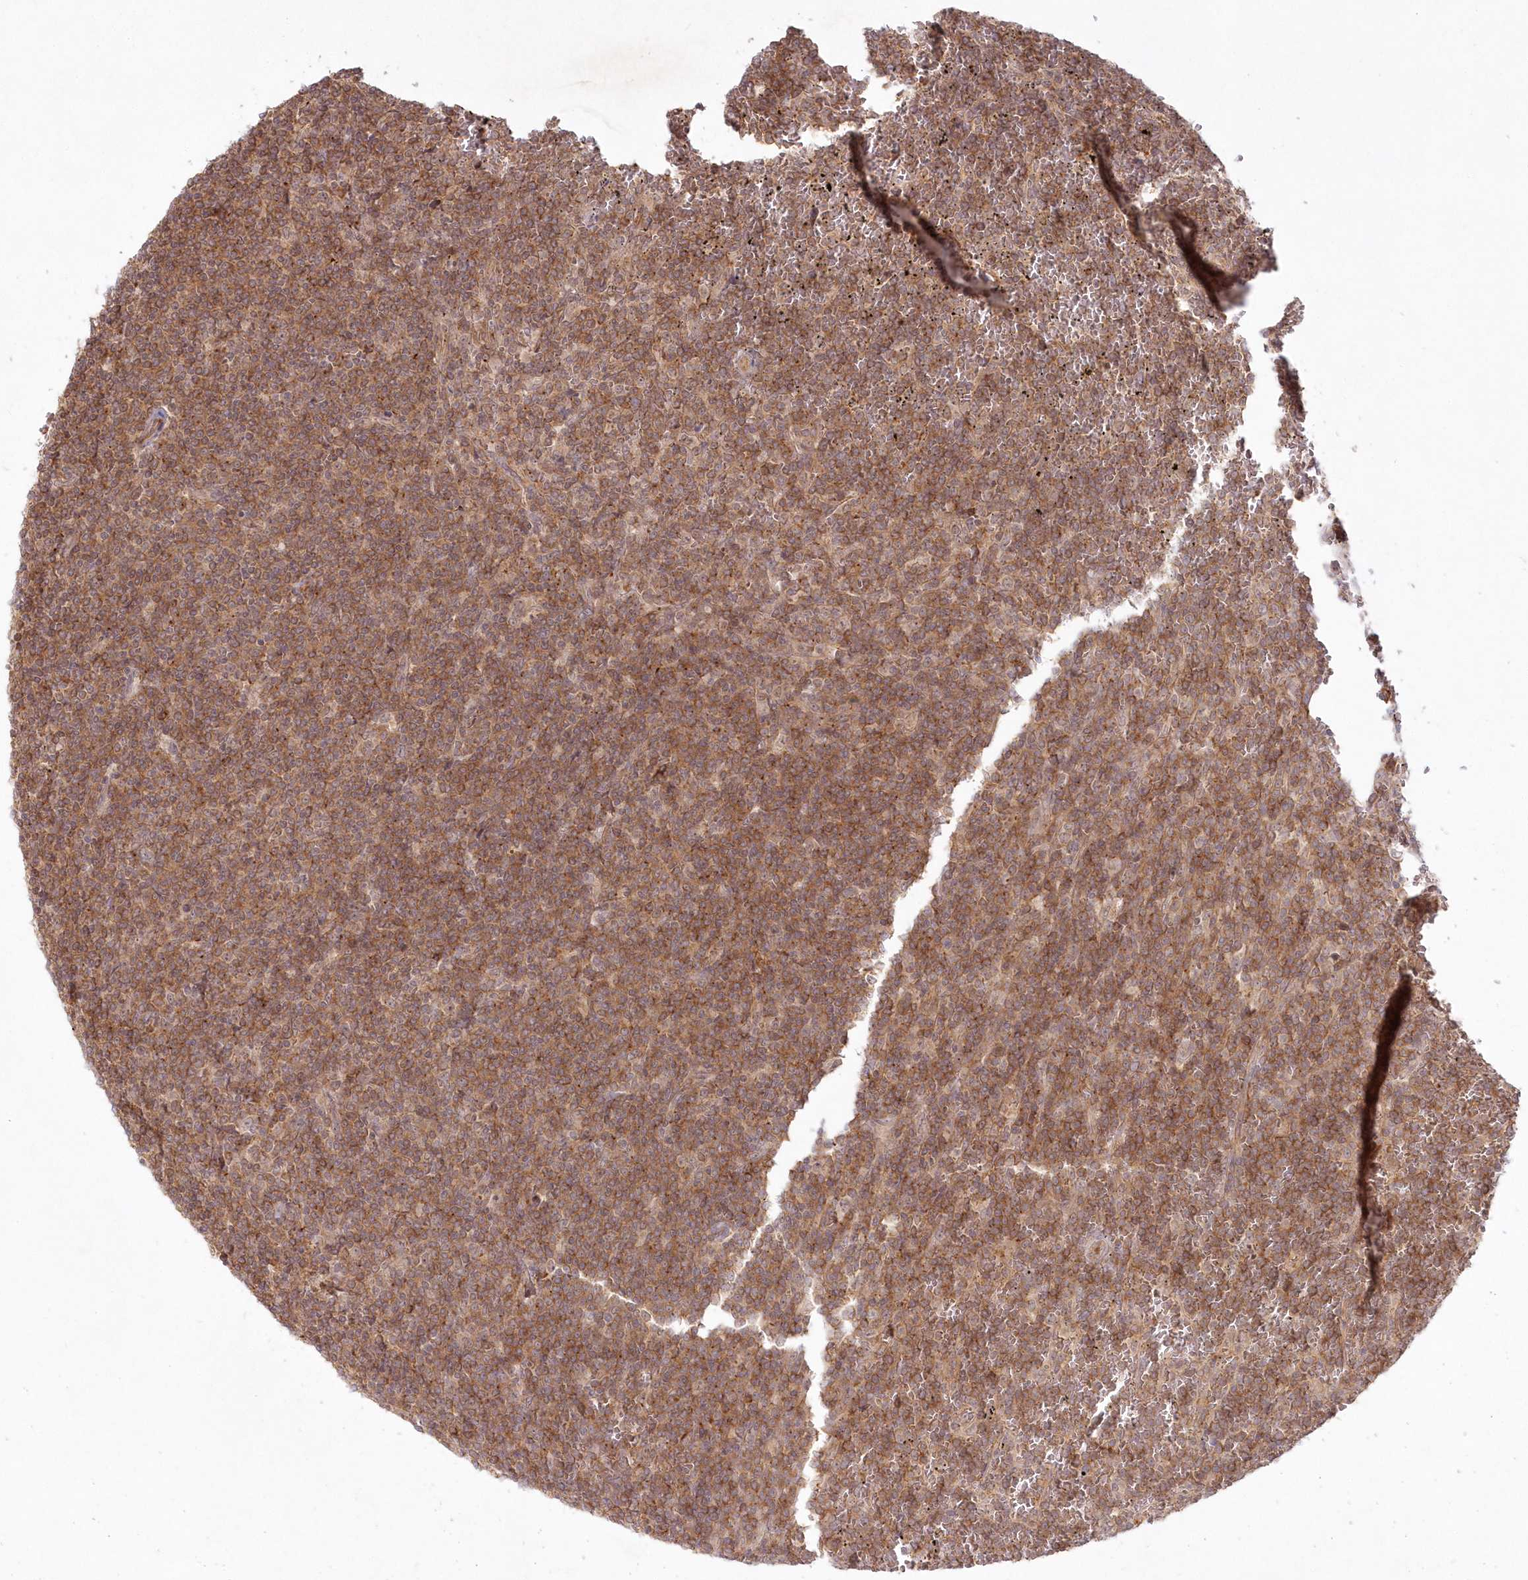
{"staining": {"intensity": "moderate", "quantity": ">75%", "location": "cytoplasmic/membranous"}, "tissue": "lymphoma", "cell_type": "Tumor cells", "image_type": "cancer", "snomed": [{"axis": "morphology", "description": "Malignant lymphoma, non-Hodgkin's type, Low grade"}, {"axis": "topography", "description": "Spleen"}], "caption": "DAB immunohistochemical staining of lymphoma exhibits moderate cytoplasmic/membranous protein positivity in approximately >75% of tumor cells. (Stains: DAB (3,3'-diaminobenzidine) in brown, nuclei in blue, Microscopy: brightfield microscopy at high magnification).", "gene": "TOGARAM2", "patient": {"sex": "female", "age": 19}}